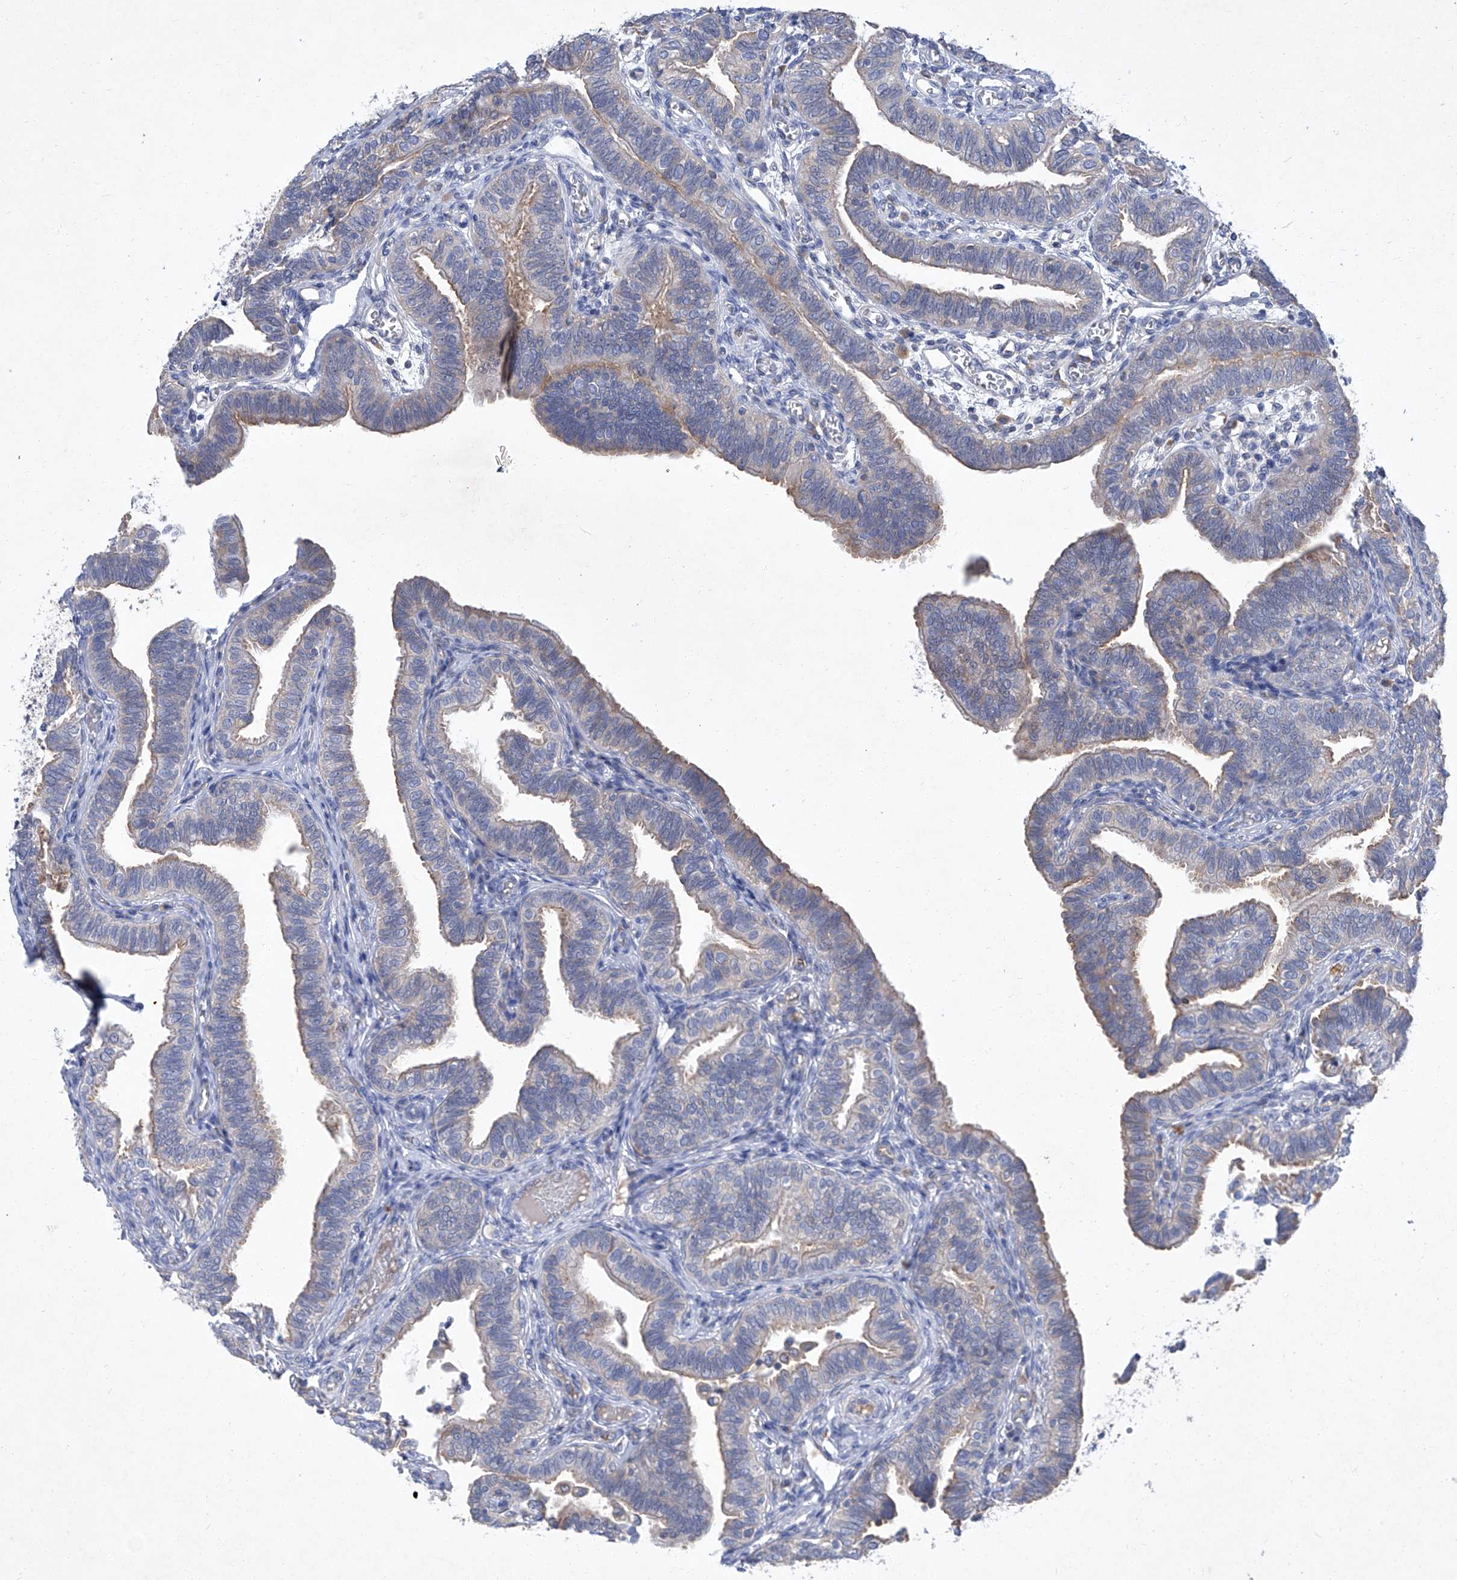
{"staining": {"intensity": "weak", "quantity": "25%-75%", "location": "cytoplasmic/membranous"}, "tissue": "fallopian tube", "cell_type": "Glandular cells", "image_type": "normal", "snomed": [{"axis": "morphology", "description": "Normal tissue, NOS"}, {"axis": "topography", "description": "Fallopian tube"}], "caption": "This micrograph exhibits normal fallopian tube stained with immunohistochemistry to label a protein in brown. The cytoplasmic/membranous of glandular cells show weak positivity for the protein. Nuclei are counter-stained blue.", "gene": "SBK2", "patient": {"sex": "female", "age": 39}}